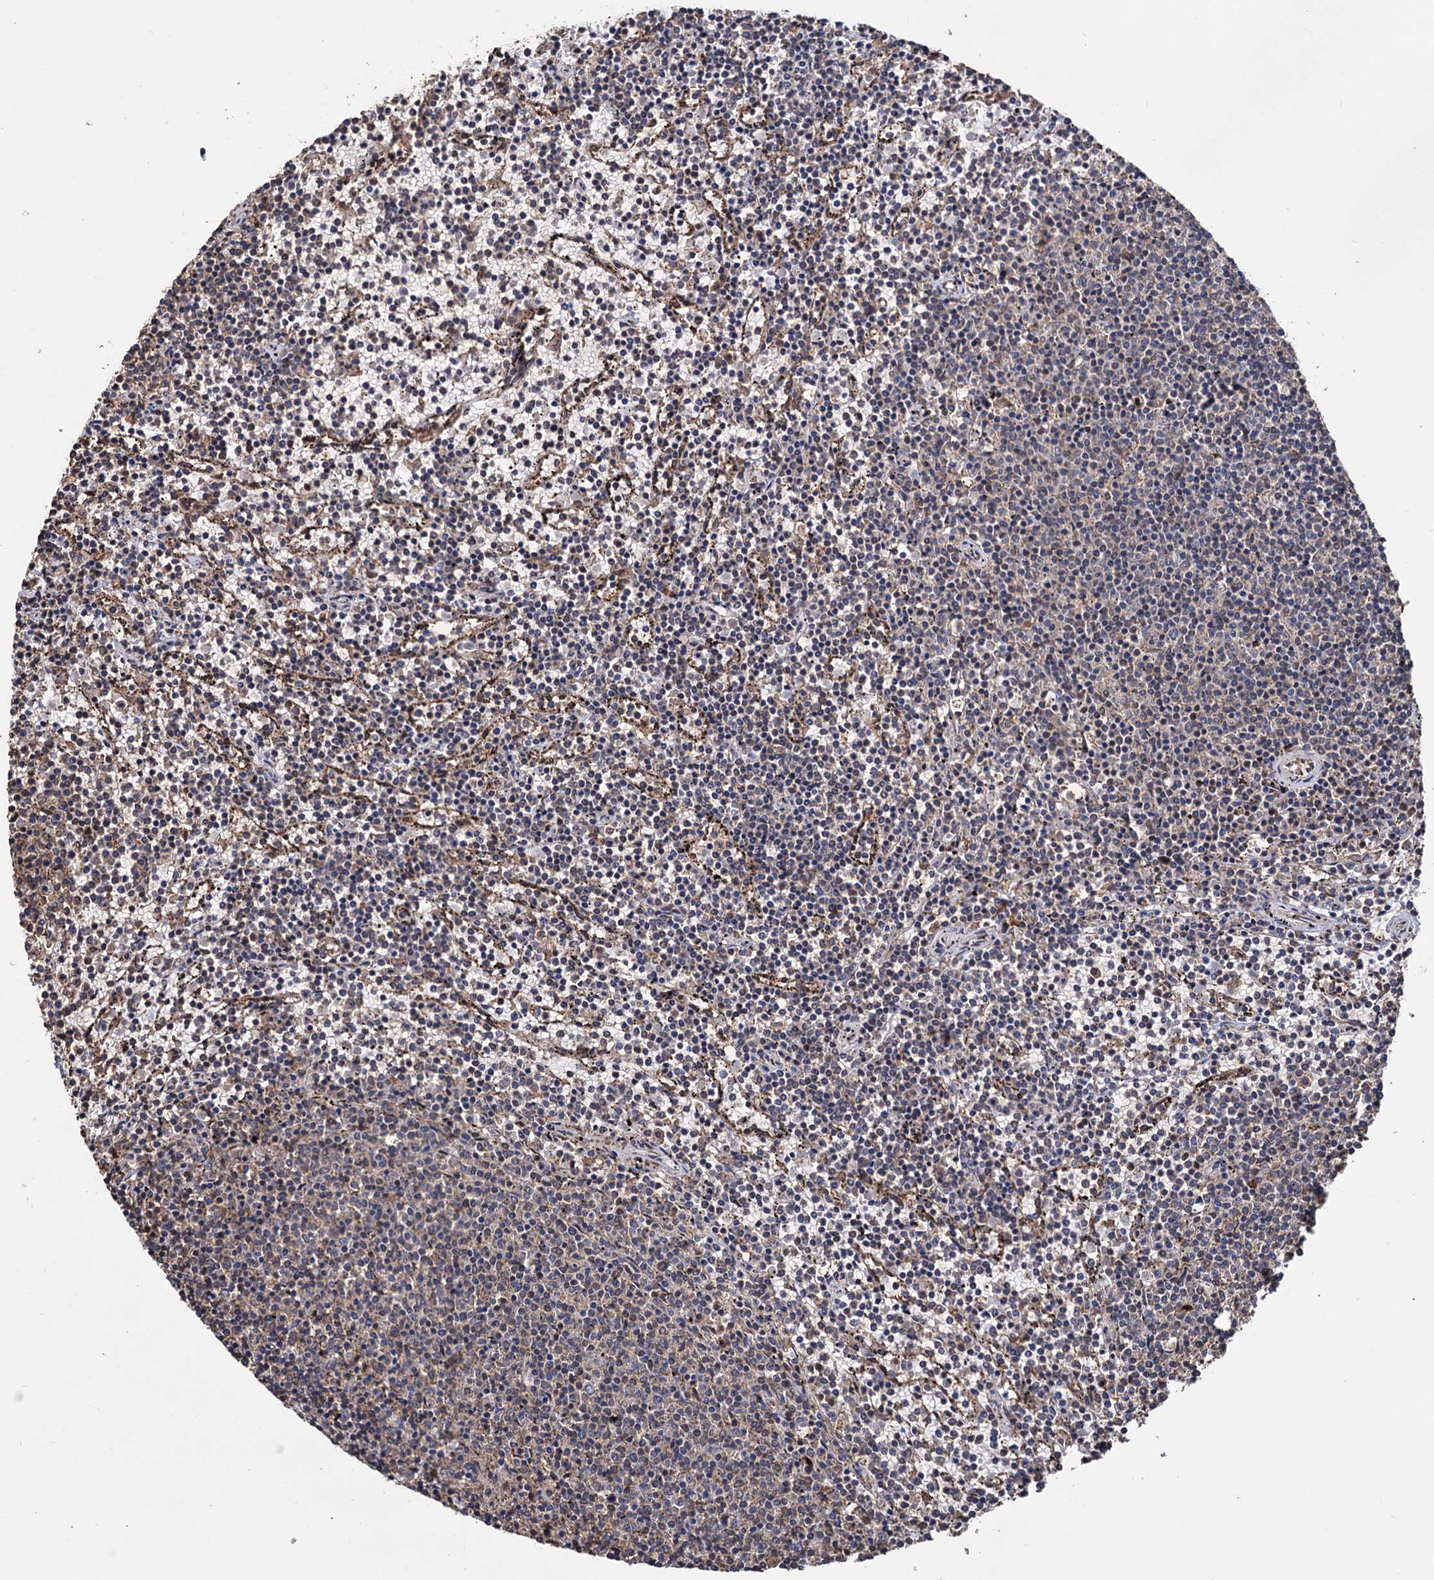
{"staining": {"intensity": "negative", "quantity": "none", "location": "none"}, "tissue": "lymphoma", "cell_type": "Tumor cells", "image_type": "cancer", "snomed": [{"axis": "morphology", "description": "Malignant lymphoma, non-Hodgkin's type, Low grade"}, {"axis": "topography", "description": "Spleen"}], "caption": "Tumor cells show no significant protein expression in lymphoma.", "gene": "TBC1D12", "patient": {"sex": "female", "age": 50}}